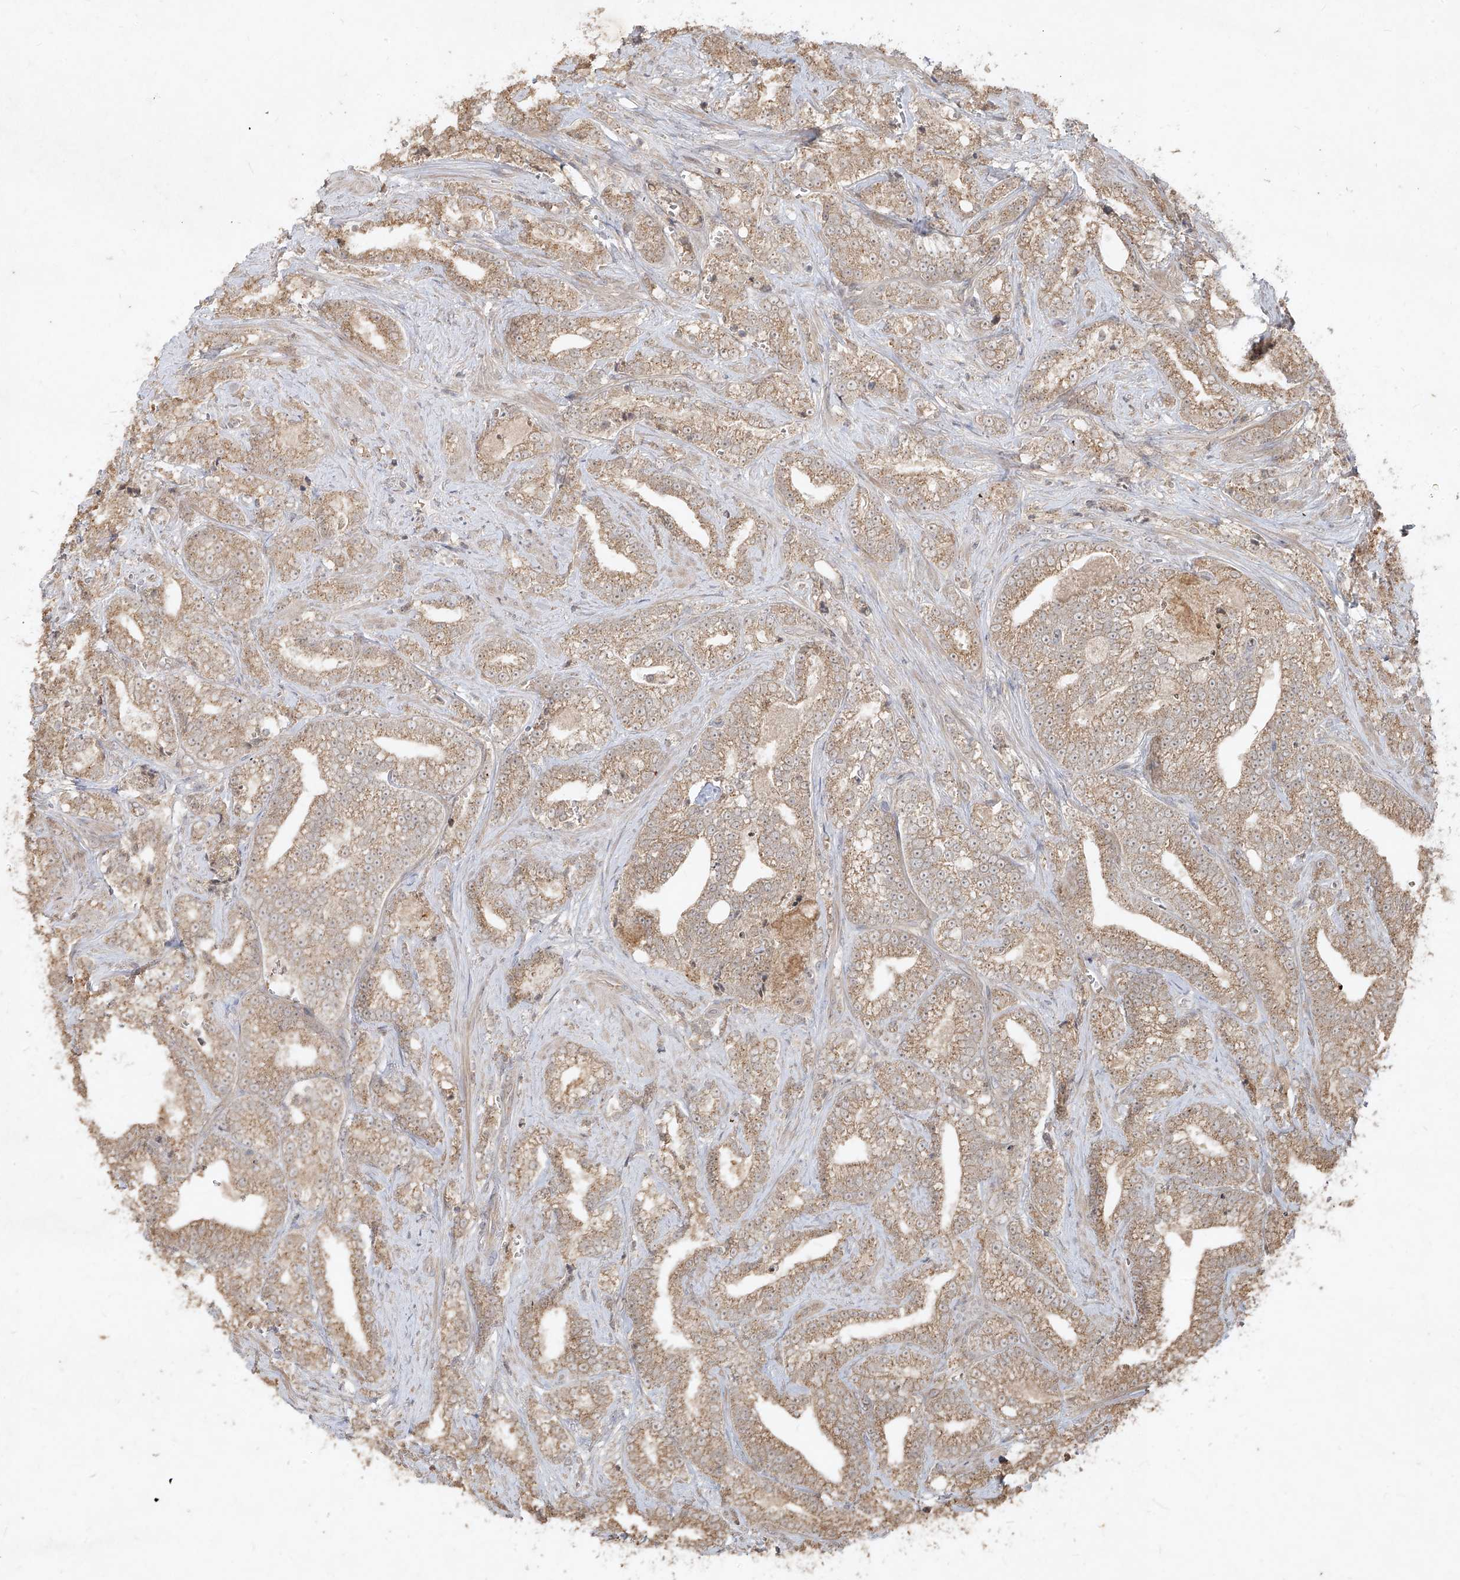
{"staining": {"intensity": "moderate", "quantity": ">75%", "location": "cytoplasmic/membranous"}, "tissue": "prostate cancer", "cell_type": "Tumor cells", "image_type": "cancer", "snomed": [{"axis": "morphology", "description": "Adenocarcinoma, High grade"}, {"axis": "topography", "description": "Prostate and seminal vesicle, NOS"}], "caption": "Prostate cancer (high-grade adenocarcinoma) stained with DAB (3,3'-diaminobenzidine) immunohistochemistry (IHC) exhibits medium levels of moderate cytoplasmic/membranous expression in about >75% of tumor cells.", "gene": "ABCD3", "patient": {"sex": "male", "age": 67}}